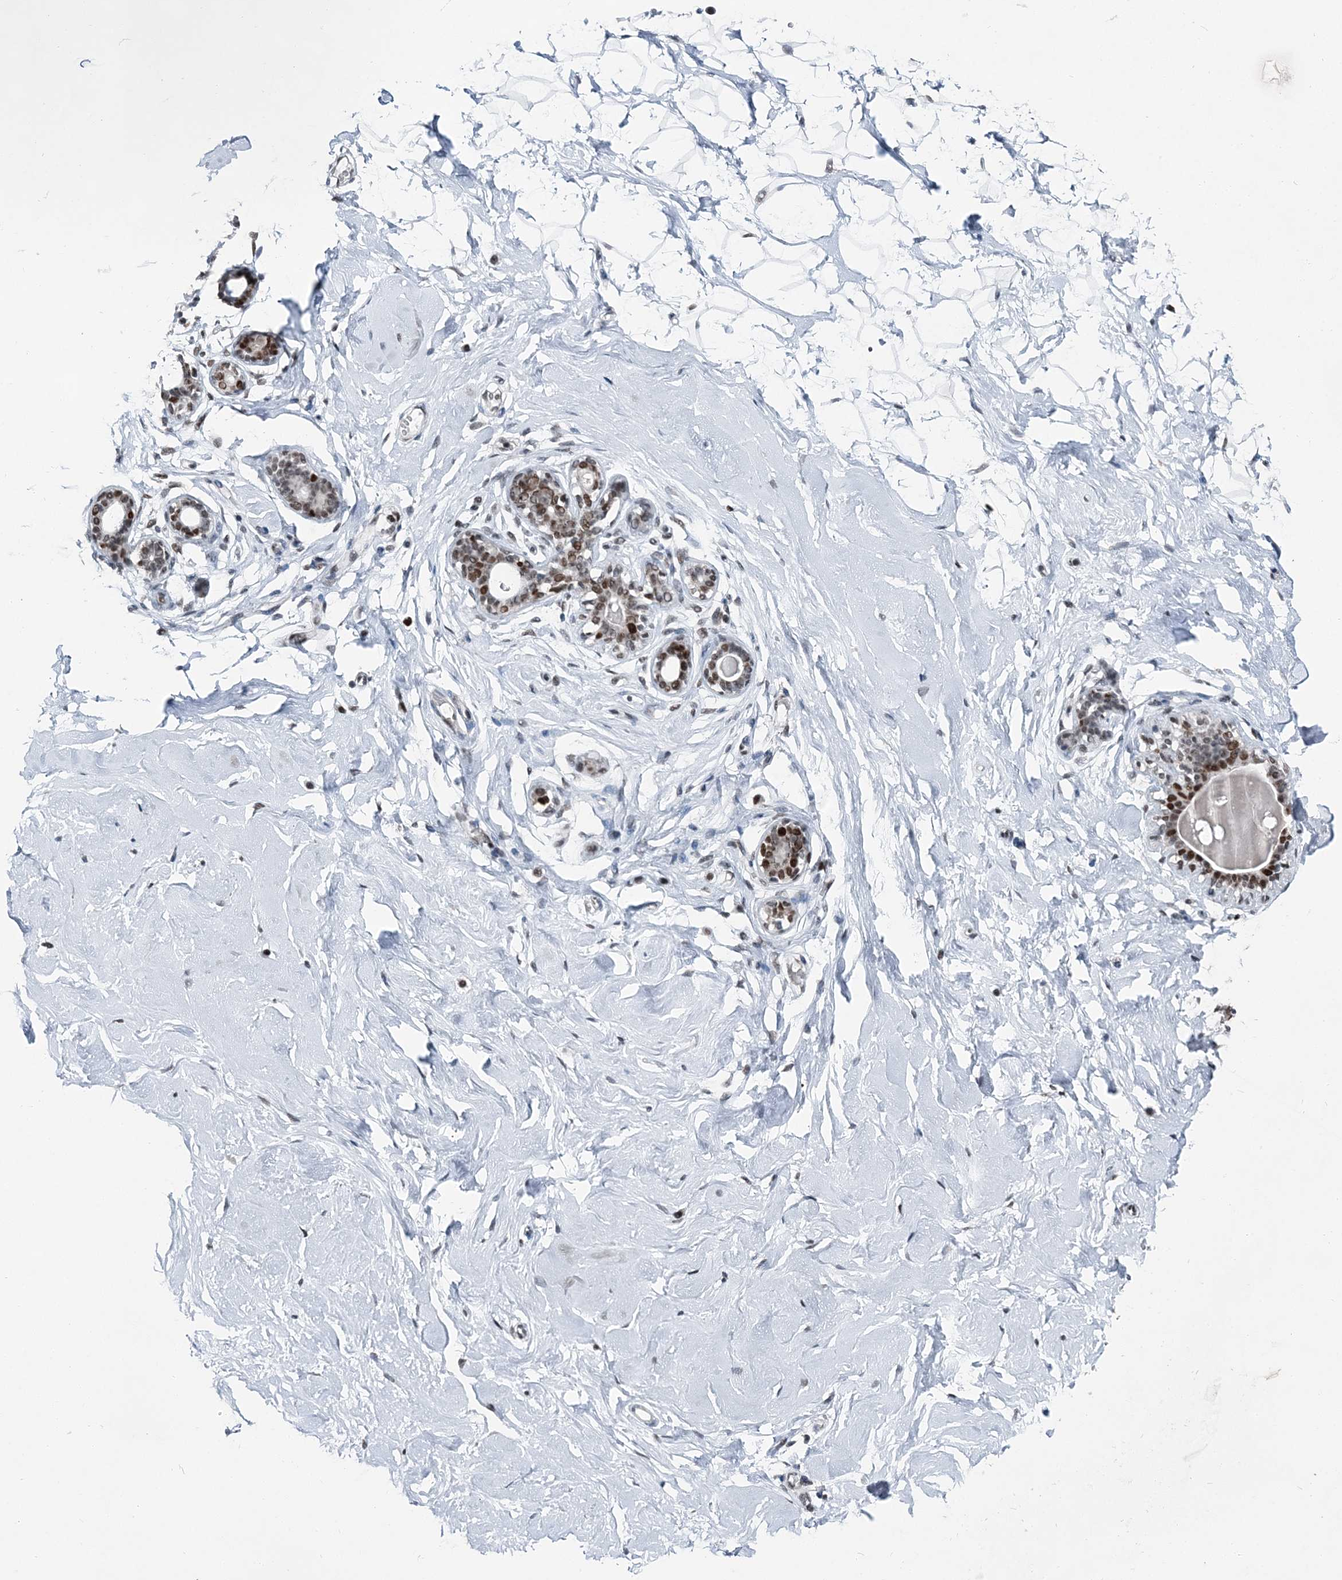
{"staining": {"intensity": "negative", "quantity": "none", "location": "none"}, "tissue": "breast", "cell_type": "Adipocytes", "image_type": "normal", "snomed": [{"axis": "morphology", "description": "Normal tissue, NOS"}, {"axis": "morphology", "description": "Adenoma, NOS"}, {"axis": "topography", "description": "Breast"}], "caption": "Breast was stained to show a protein in brown. There is no significant expression in adipocytes.", "gene": "HAT1", "patient": {"sex": "female", "age": 23}}